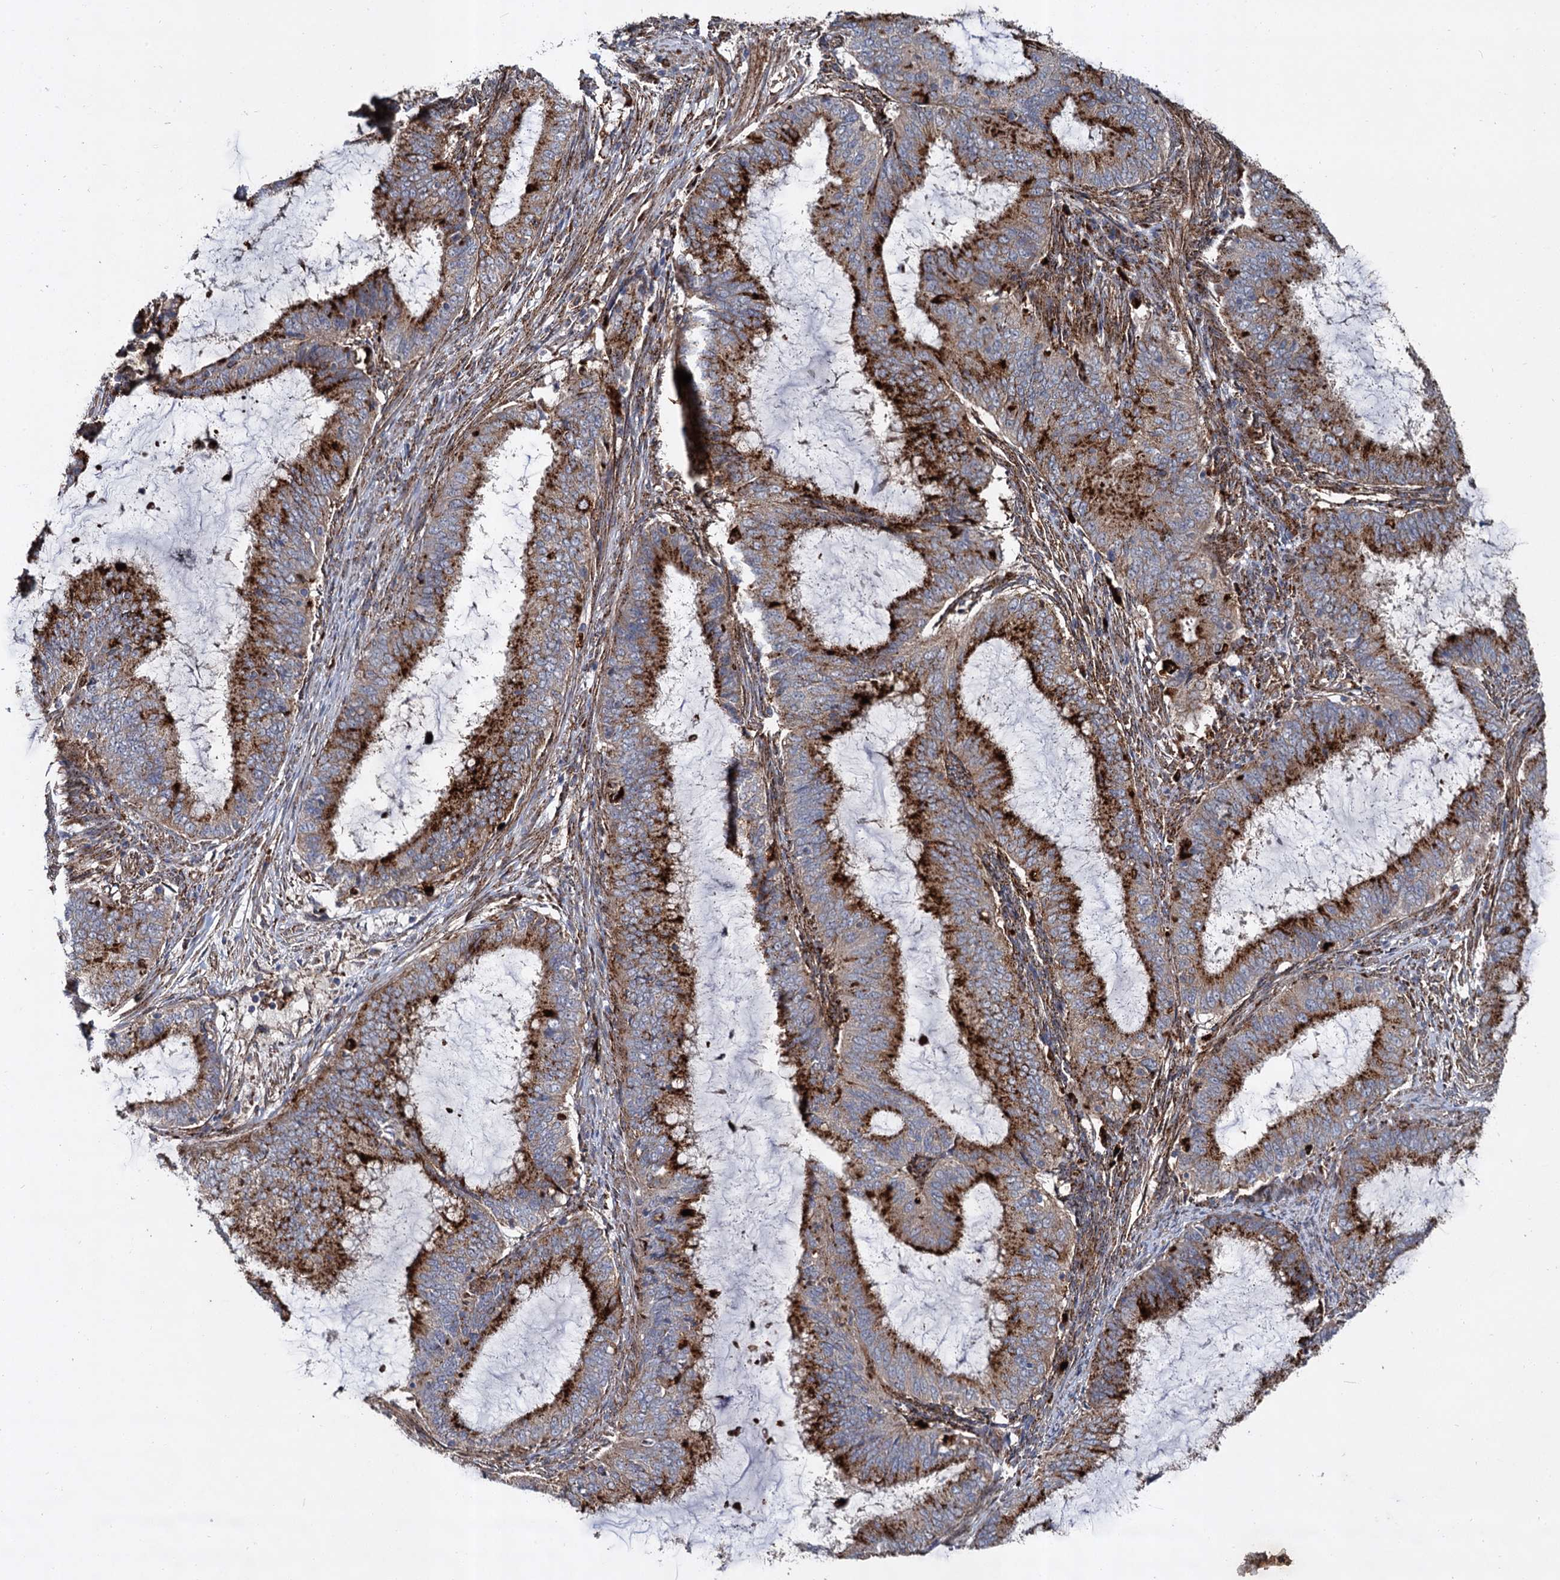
{"staining": {"intensity": "strong", "quantity": "25%-75%", "location": "cytoplasmic/membranous"}, "tissue": "endometrial cancer", "cell_type": "Tumor cells", "image_type": "cancer", "snomed": [{"axis": "morphology", "description": "Adenocarcinoma, NOS"}, {"axis": "topography", "description": "Endometrium"}], "caption": "A micrograph of human endometrial cancer (adenocarcinoma) stained for a protein exhibits strong cytoplasmic/membranous brown staining in tumor cells. Nuclei are stained in blue.", "gene": "GBA1", "patient": {"sex": "female", "age": 51}}